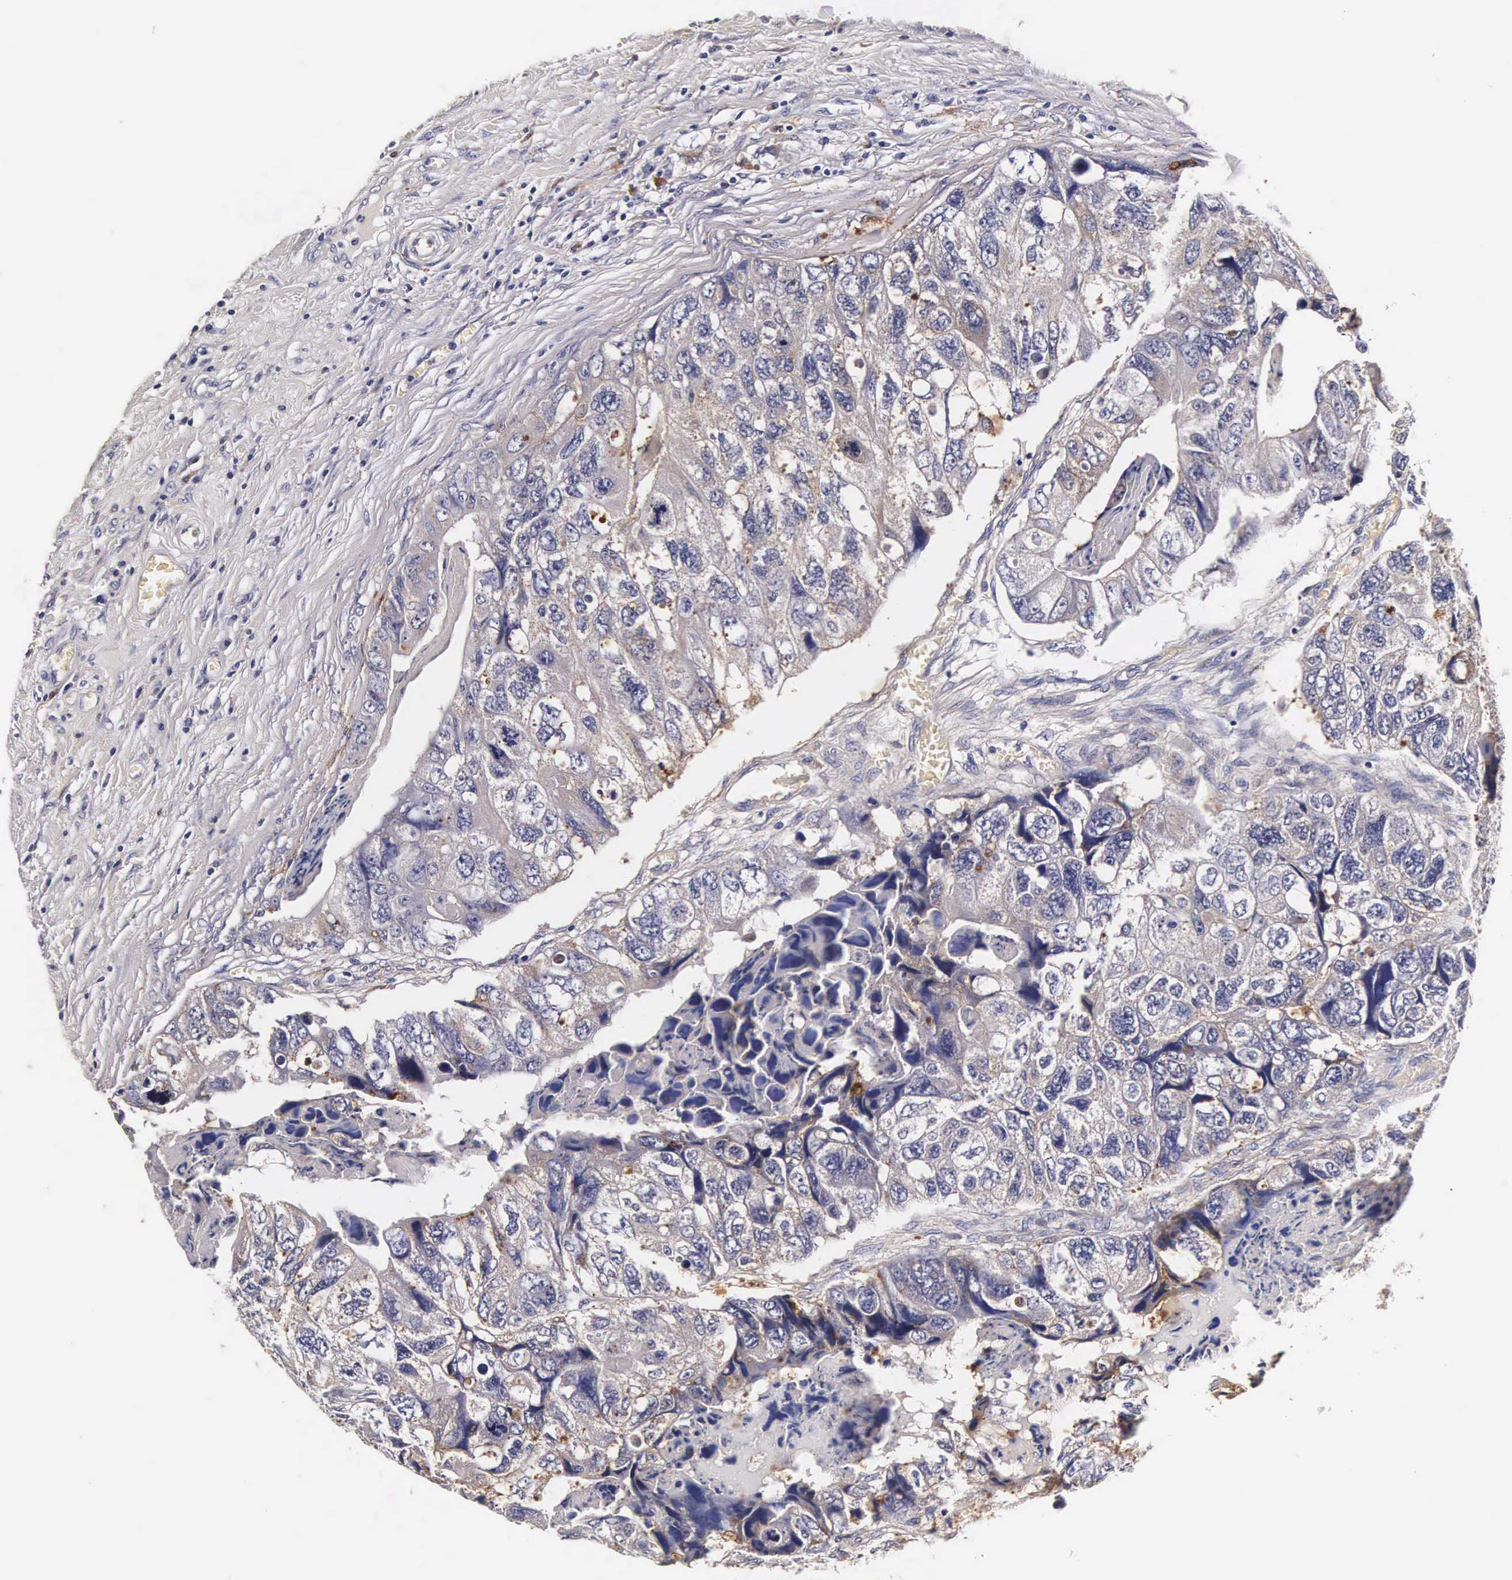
{"staining": {"intensity": "weak", "quantity": "25%-75%", "location": "cytoplasmic/membranous"}, "tissue": "colorectal cancer", "cell_type": "Tumor cells", "image_type": "cancer", "snomed": [{"axis": "morphology", "description": "Adenocarcinoma, NOS"}, {"axis": "topography", "description": "Rectum"}], "caption": "Protein analysis of colorectal cancer (adenocarcinoma) tissue displays weak cytoplasmic/membranous positivity in approximately 25%-75% of tumor cells.", "gene": "CTSB", "patient": {"sex": "female", "age": 82}}